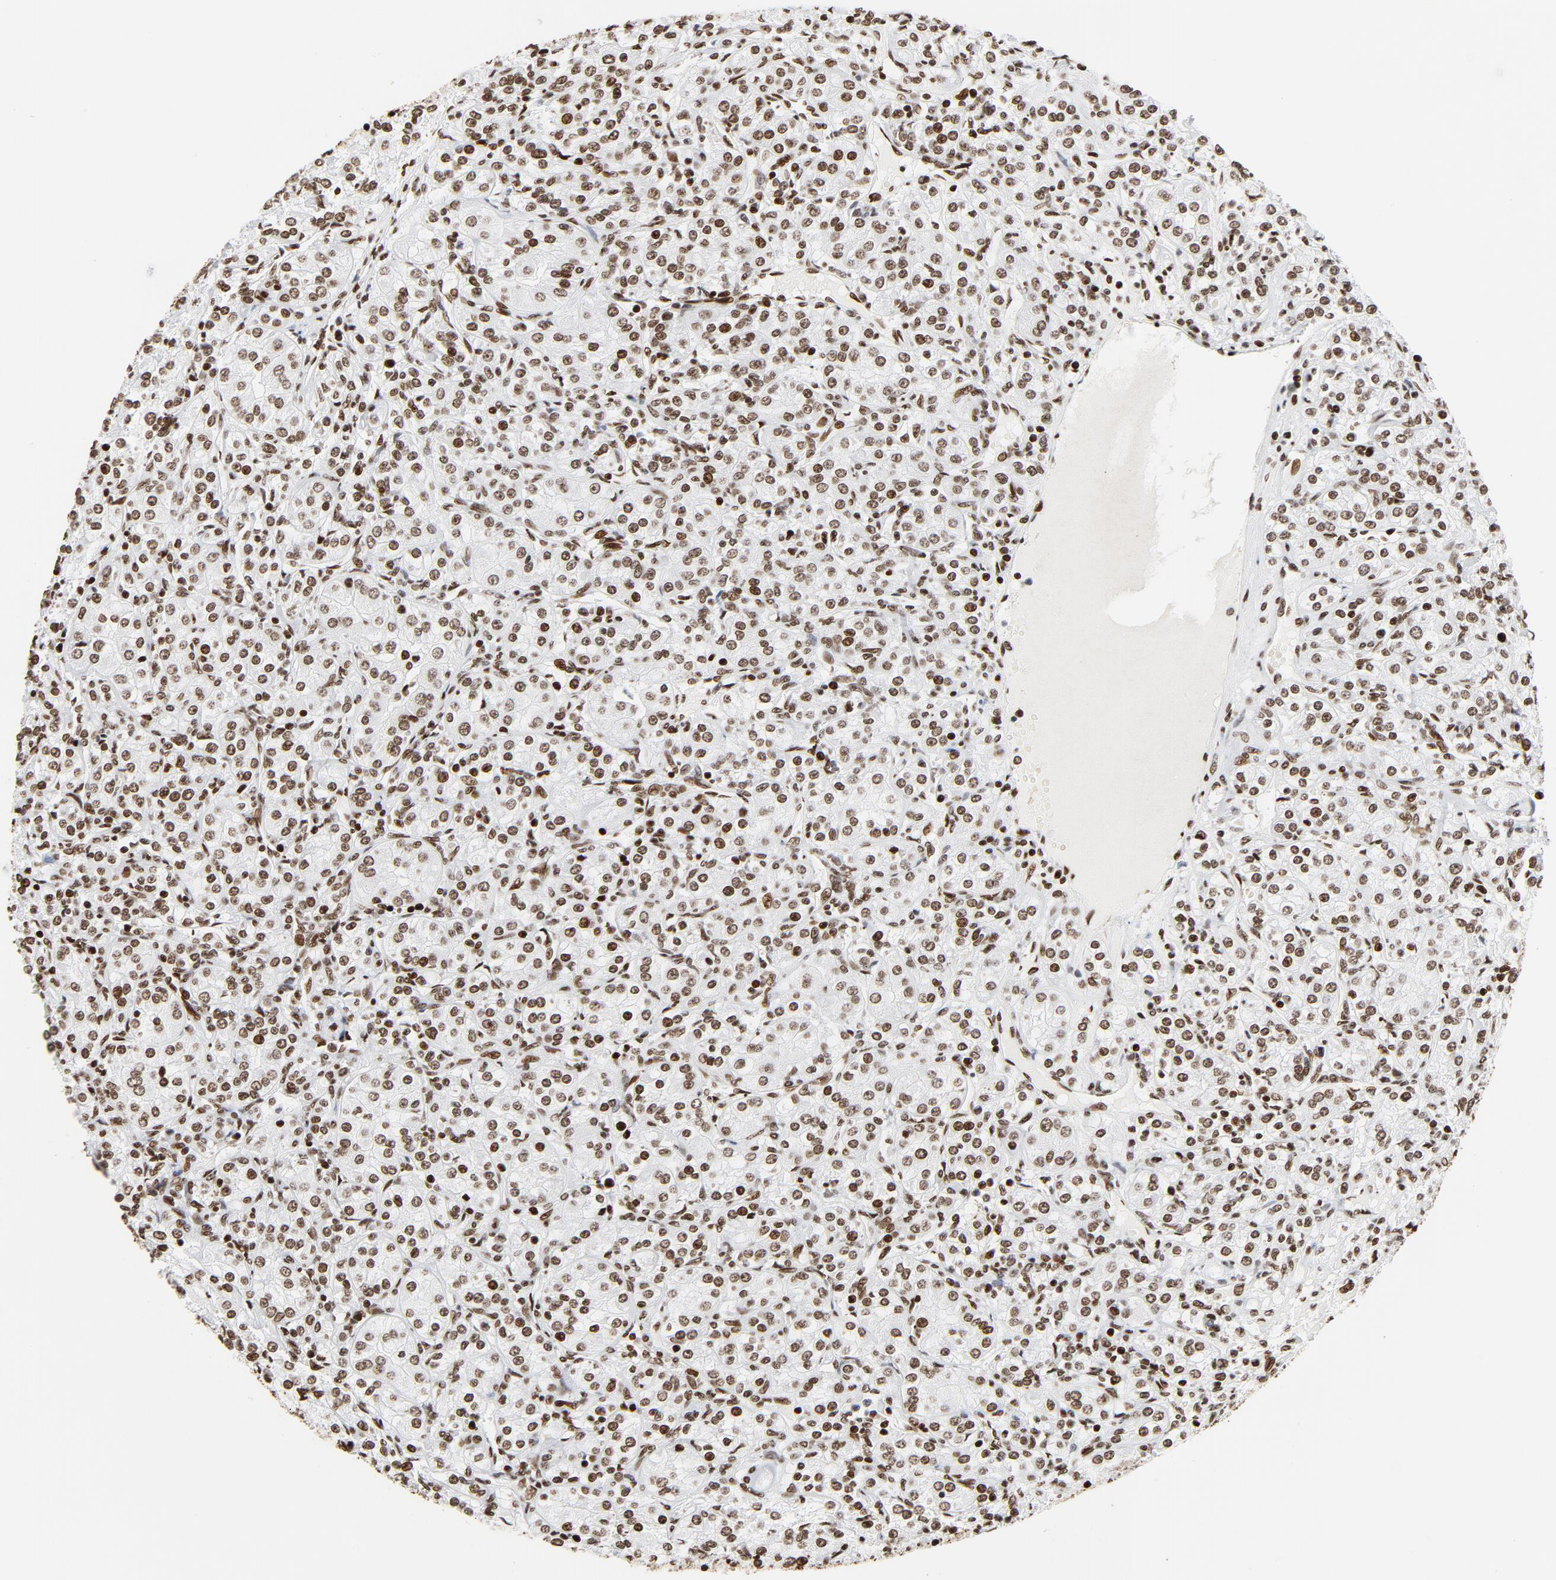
{"staining": {"intensity": "strong", "quantity": ">75%", "location": "nuclear"}, "tissue": "renal cancer", "cell_type": "Tumor cells", "image_type": "cancer", "snomed": [{"axis": "morphology", "description": "Adenocarcinoma, NOS"}, {"axis": "topography", "description": "Kidney"}], "caption": "DAB immunohistochemical staining of renal adenocarcinoma displays strong nuclear protein expression in about >75% of tumor cells. (DAB (3,3'-diaminobenzidine) = brown stain, brightfield microscopy at high magnification).", "gene": "XRCC6", "patient": {"sex": "male", "age": 77}}